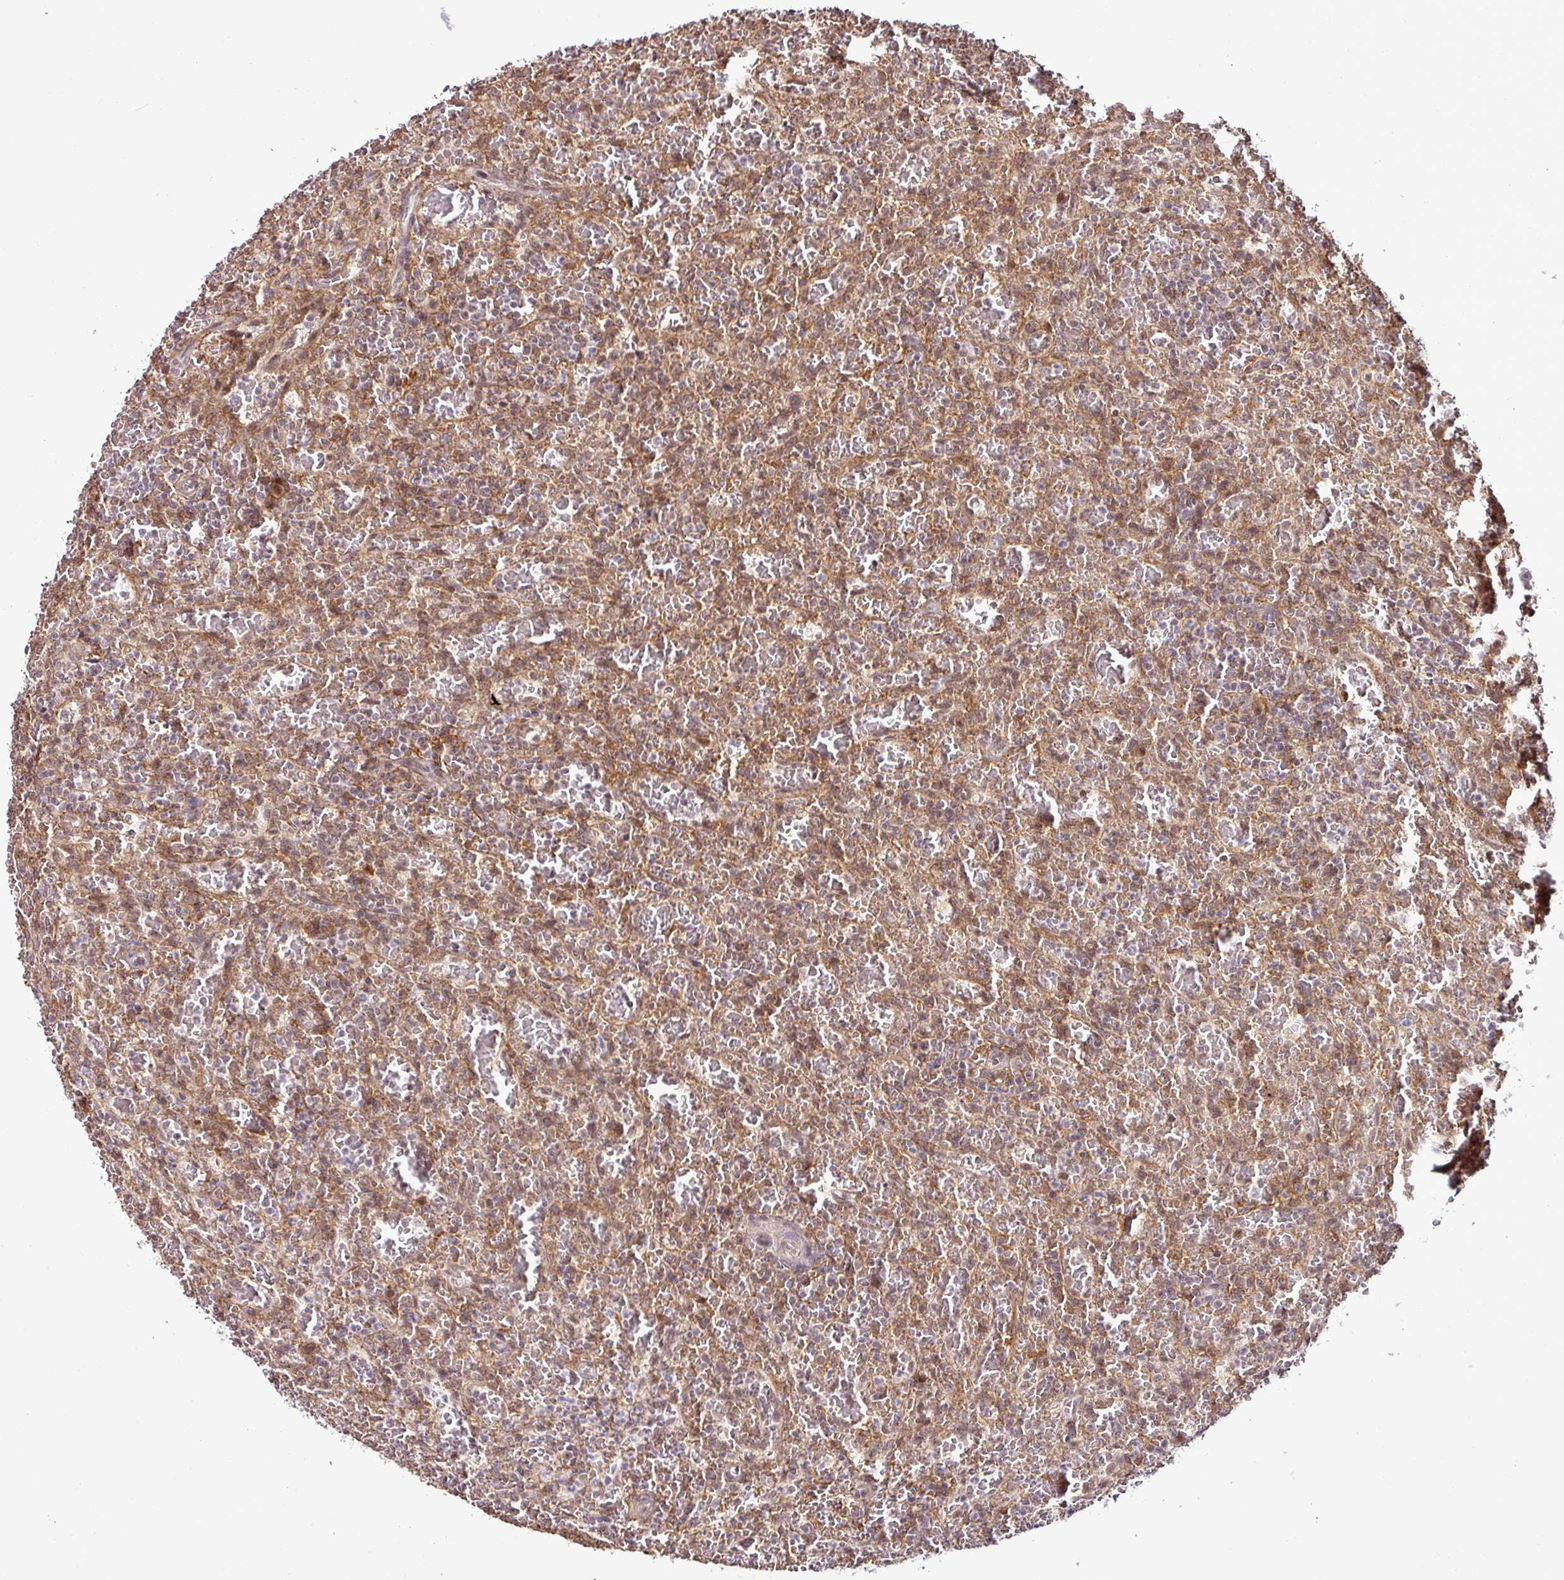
{"staining": {"intensity": "negative", "quantity": "none", "location": "none"}, "tissue": "lymphoma", "cell_type": "Tumor cells", "image_type": "cancer", "snomed": [{"axis": "morphology", "description": "Malignant lymphoma, non-Hodgkin's type, Low grade"}, {"axis": "topography", "description": "Spleen"}], "caption": "Tumor cells are negative for brown protein staining in malignant lymphoma, non-Hodgkin's type (low-grade).", "gene": "FAM153A", "patient": {"sex": "female", "age": 64}}